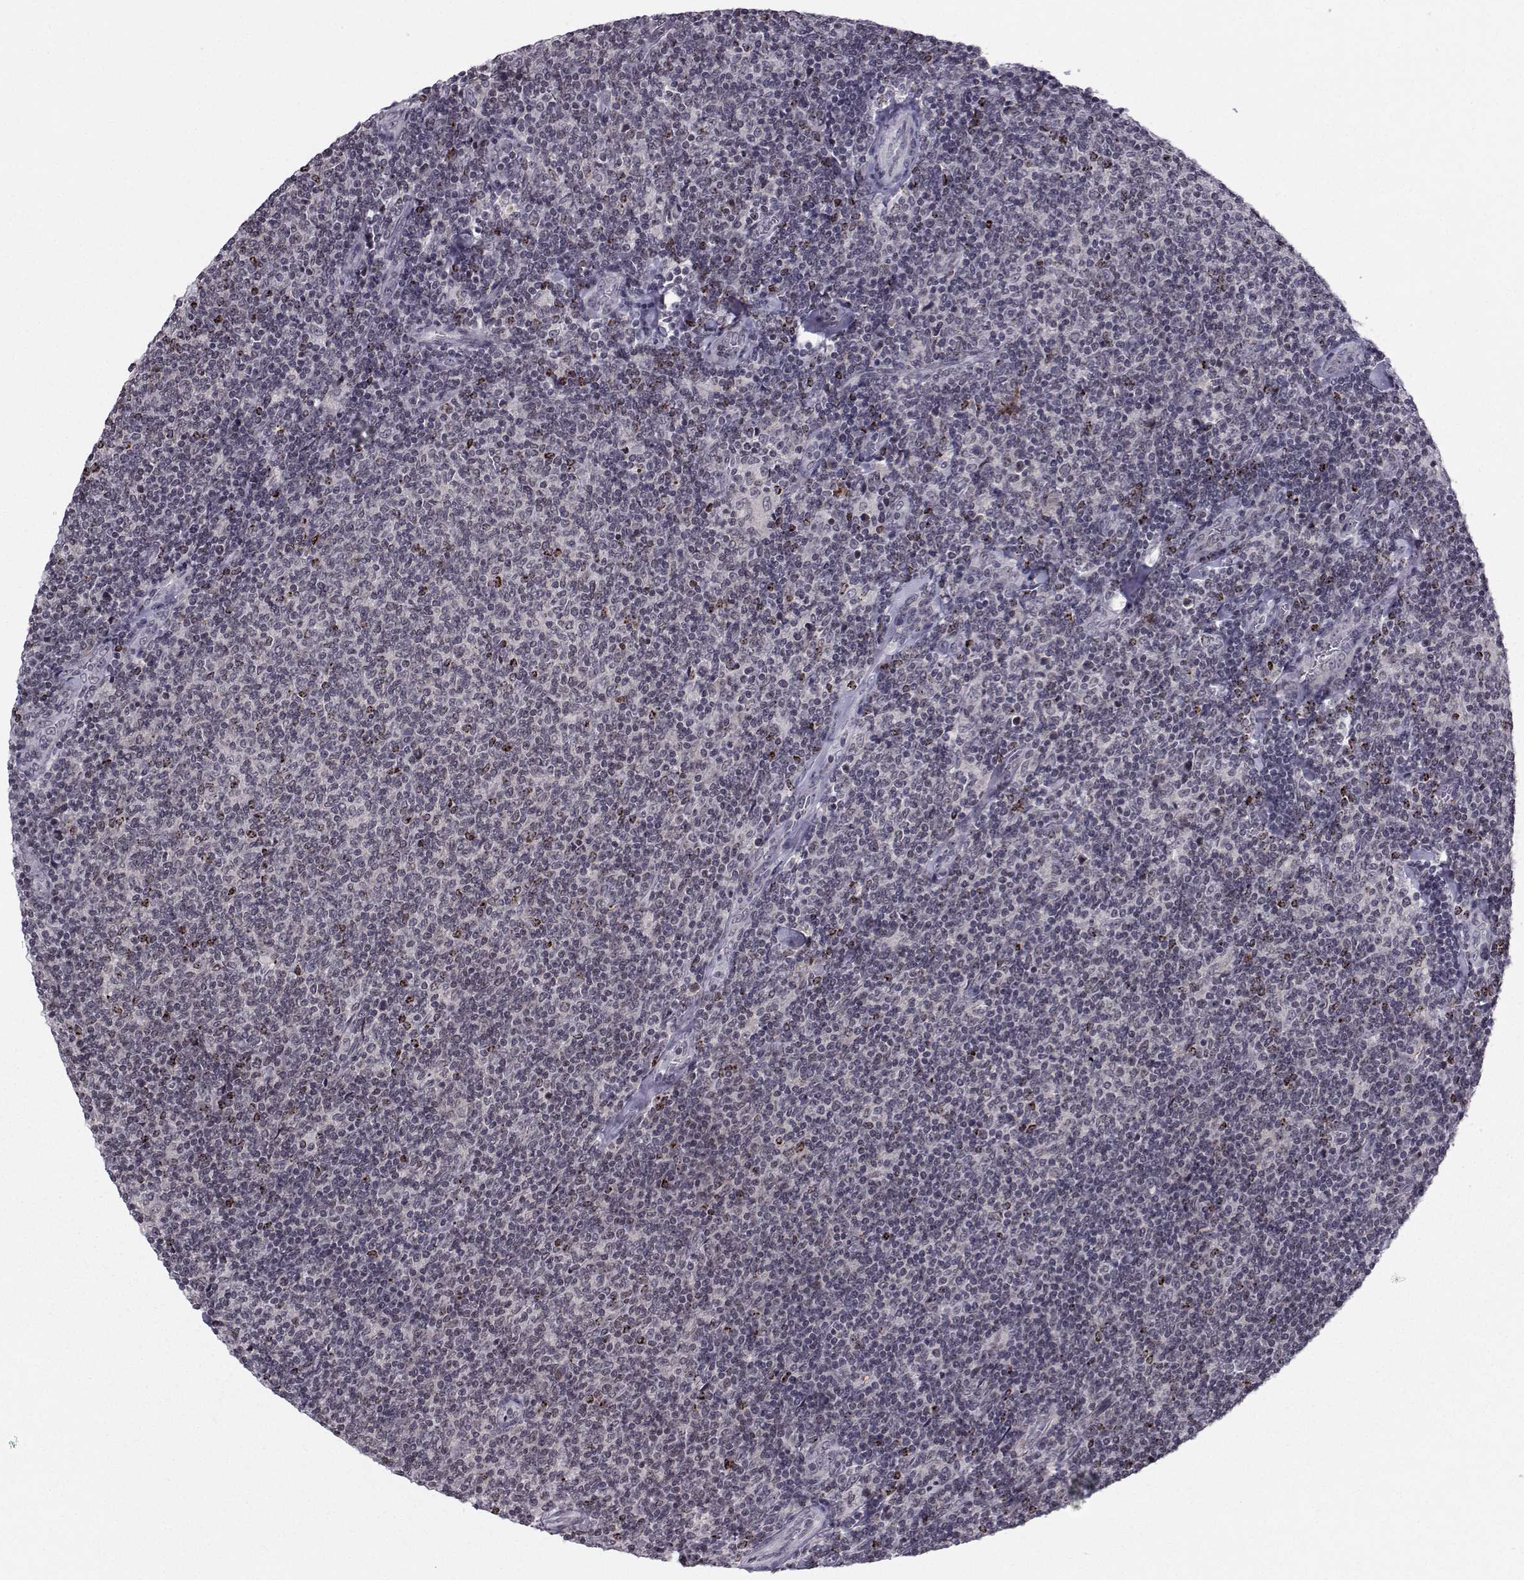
{"staining": {"intensity": "negative", "quantity": "none", "location": "none"}, "tissue": "lymphoma", "cell_type": "Tumor cells", "image_type": "cancer", "snomed": [{"axis": "morphology", "description": "Malignant lymphoma, non-Hodgkin's type, Low grade"}, {"axis": "topography", "description": "Lymph node"}], "caption": "The immunohistochemistry photomicrograph has no significant expression in tumor cells of malignant lymphoma, non-Hodgkin's type (low-grade) tissue.", "gene": "MARCHF4", "patient": {"sex": "male", "age": 52}}